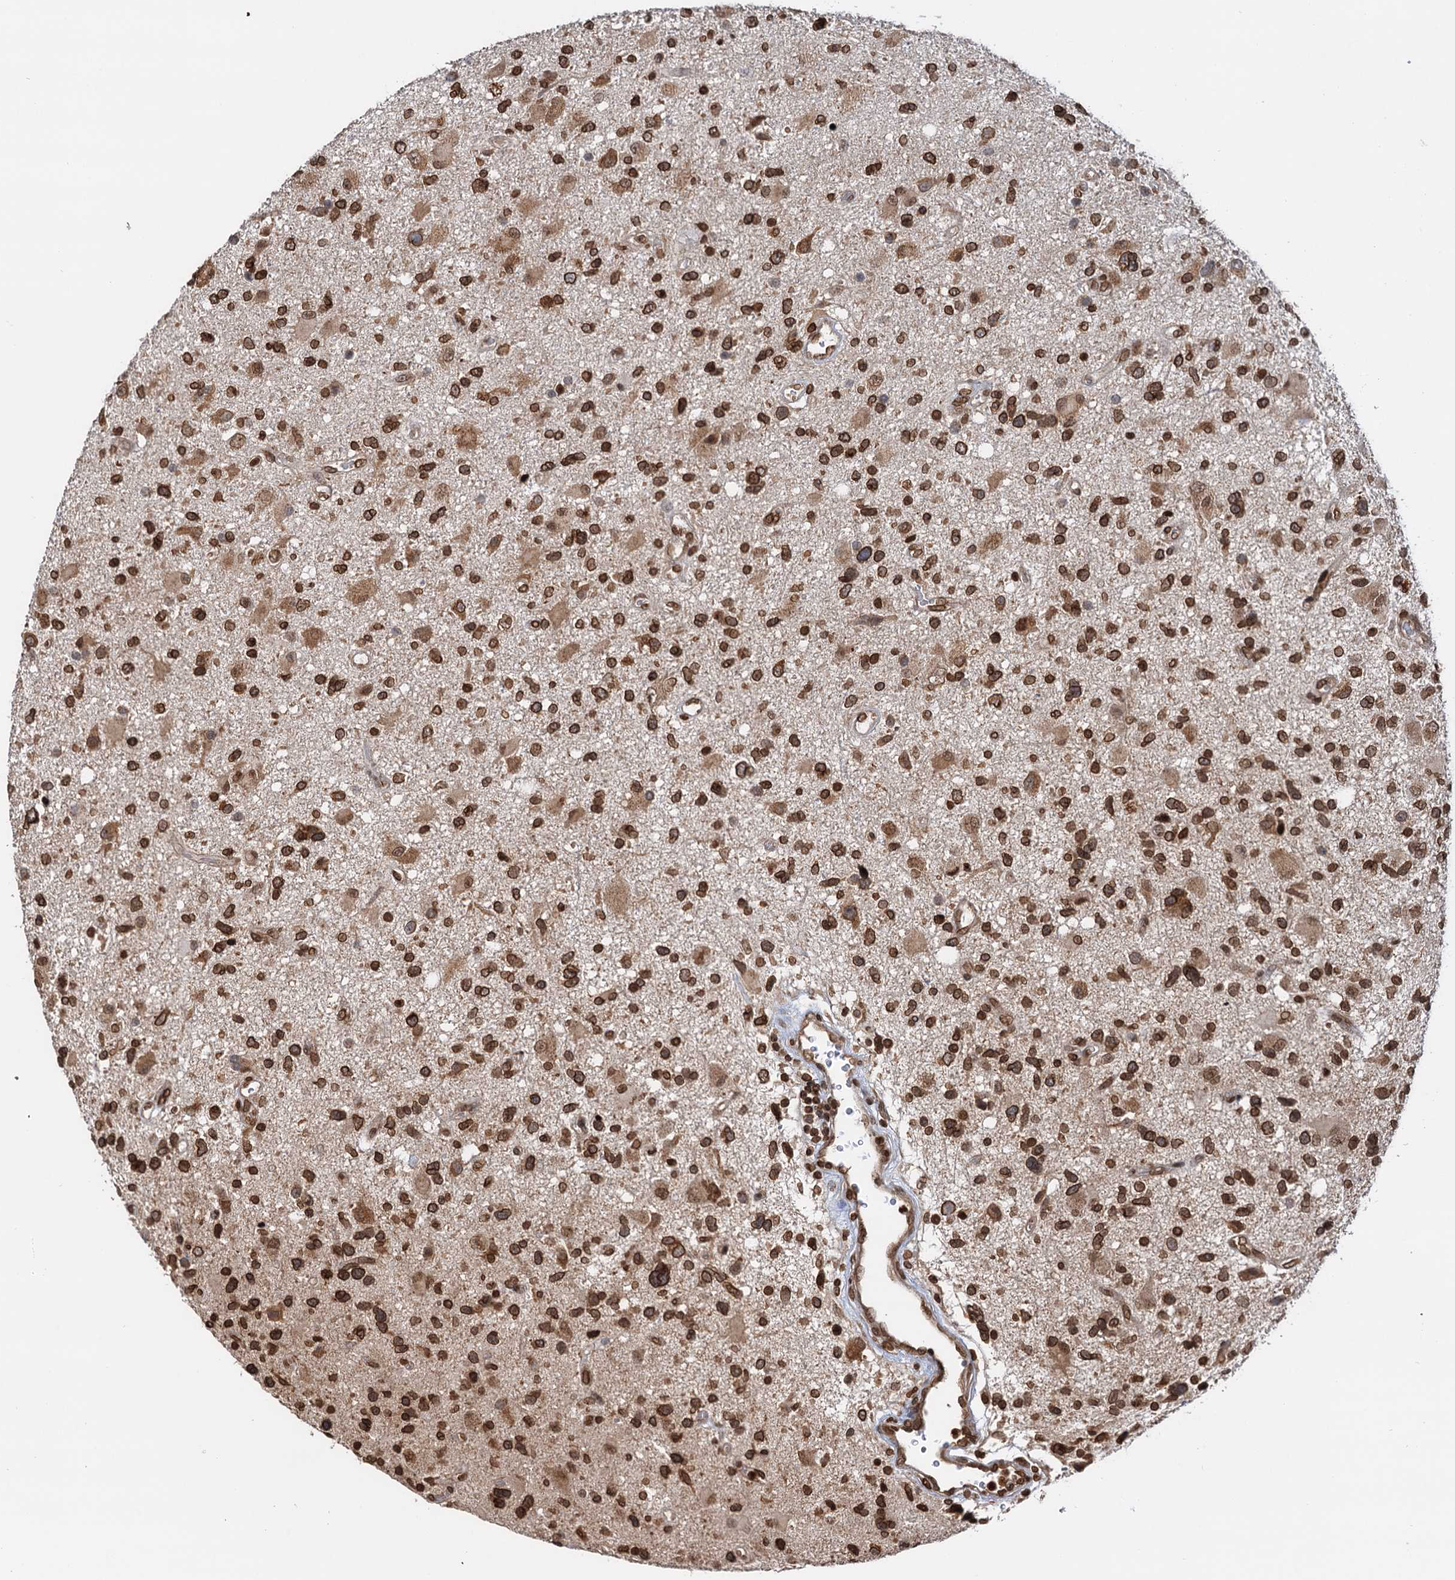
{"staining": {"intensity": "strong", "quantity": ">75%", "location": "nuclear"}, "tissue": "glioma", "cell_type": "Tumor cells", "image_type": "cancer", "snomed": [{"axis": "morphology", "description": "Glioma, malignant, High grade"}, {"axis": "topography", "description": "Brain"}], "caption": "The micrograph exhibits immunohistochemical staining of glioma. There is strong nuclear expression is present in approximately >75% of tumor cells.", "gene": "ZC3H13", "patient": {"sex": "male", "age": 33}}